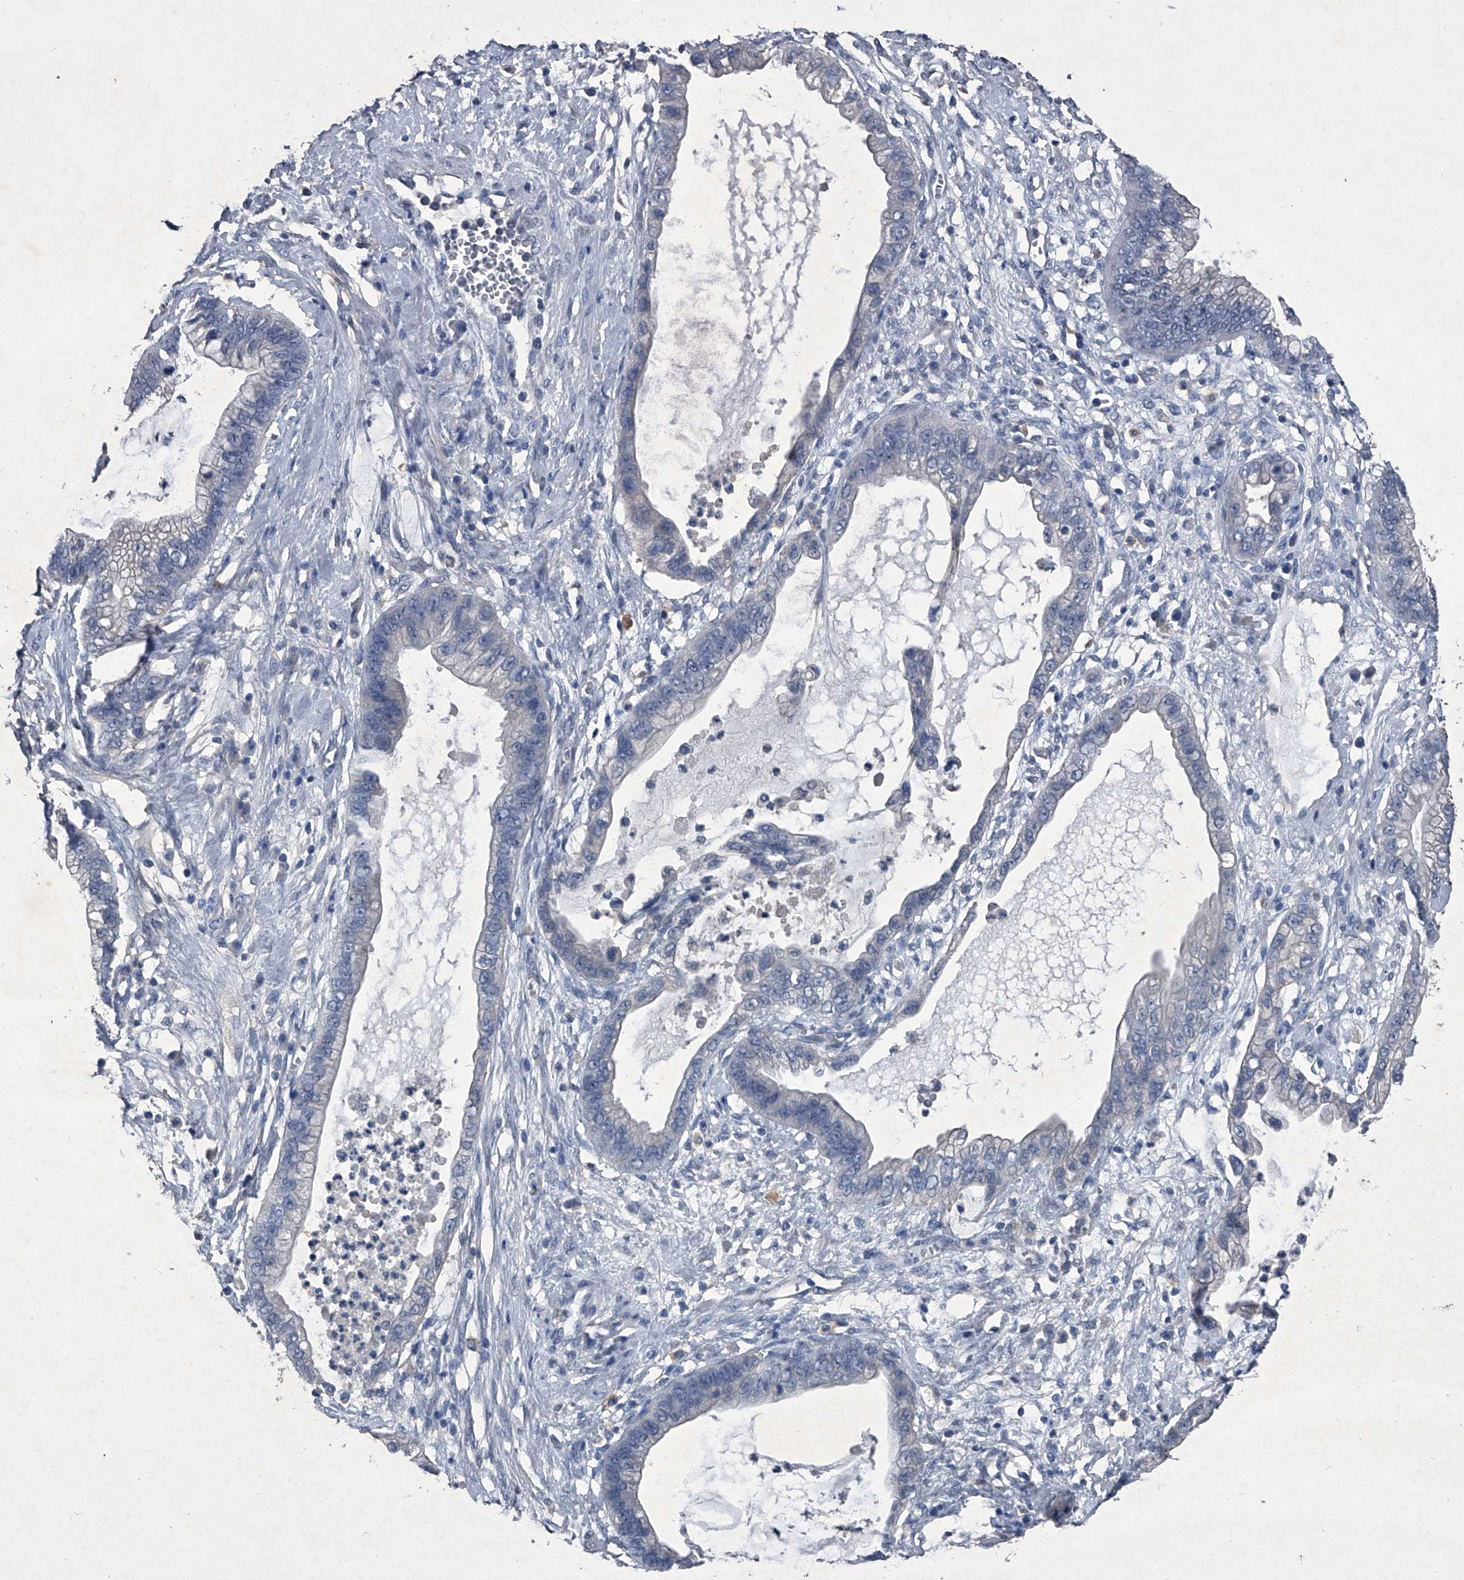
{"staining": {"intensity": "negative", "quantity": "none", "location": "none"}, "tissue": "cervical cancer", "cell_type": "Tumor cells", "image_type": "cancer", "snomed": [{"axis": "morphology", "description": "Adenocarcinoma, NOS"}, {"axis": "topography", "description": "Cervix"}], "caption": "DAB immunohistochemical staining of human cervical cancer (adenocarcinoma) demonstrates no significant positivity in tumor cells.", "gene": "MAPKAP1", "patient": {"sex": "female", "age": 44}}